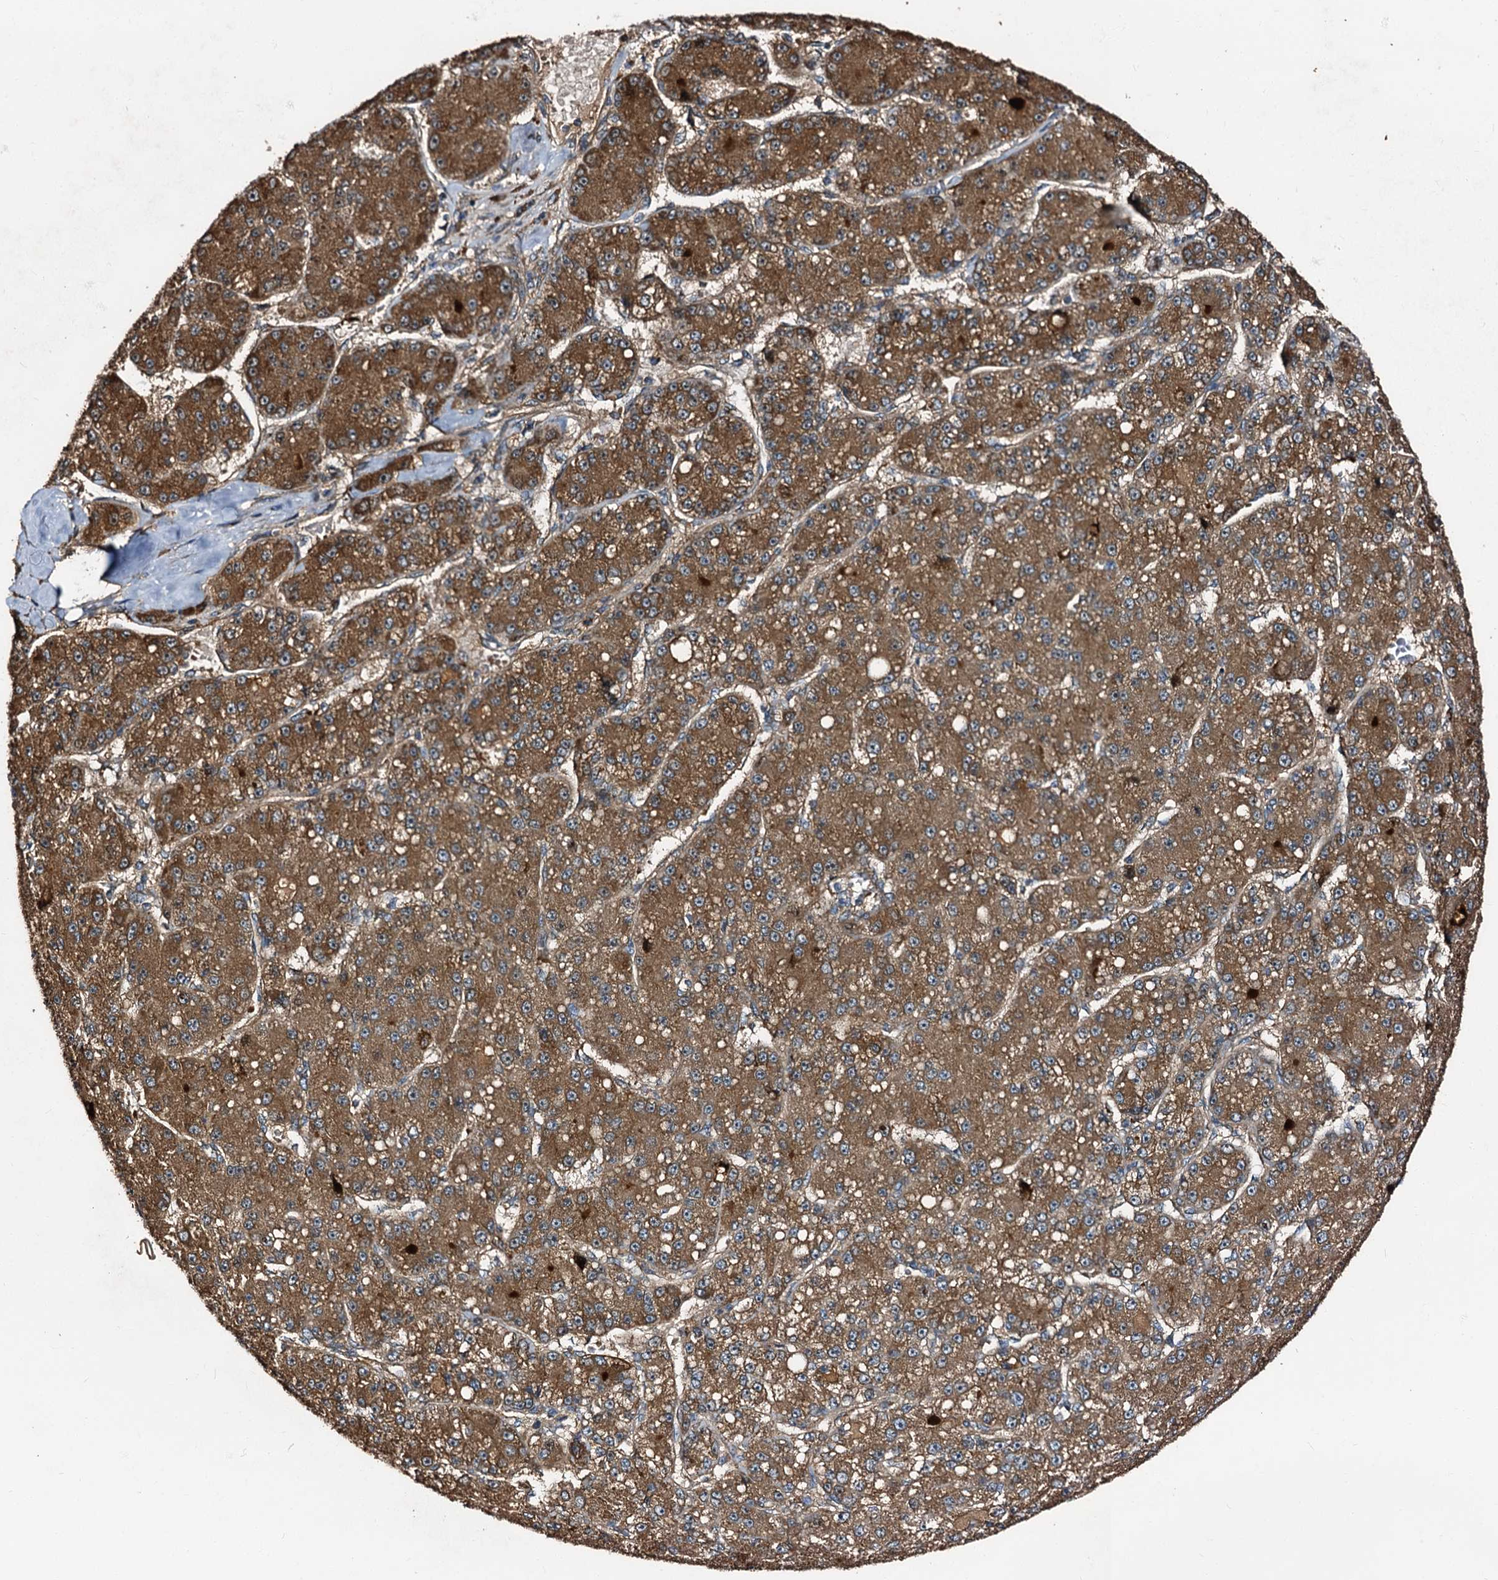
{"staining": {"intensity": "strong", "quantity": ">75%", "location": "cytoplasmic/membranous"}, "tissue": "liver cancer", "cell_type": "Tumor cells", "image_type": "cancer", "snomed": [{"axis": "morphology", "description": "Carcinoma, Hepatocellular, NOS"}, {"axis": "topography", "description": "Liver"}], "caption": "Liver cancer tissue reveals strong cytoplasmic/membranous positivity in about >75% of tumor cells, visualized by immunohistochemistry.", "gene": "PEX5", "patient": {"sex": "male", "age": 67}}